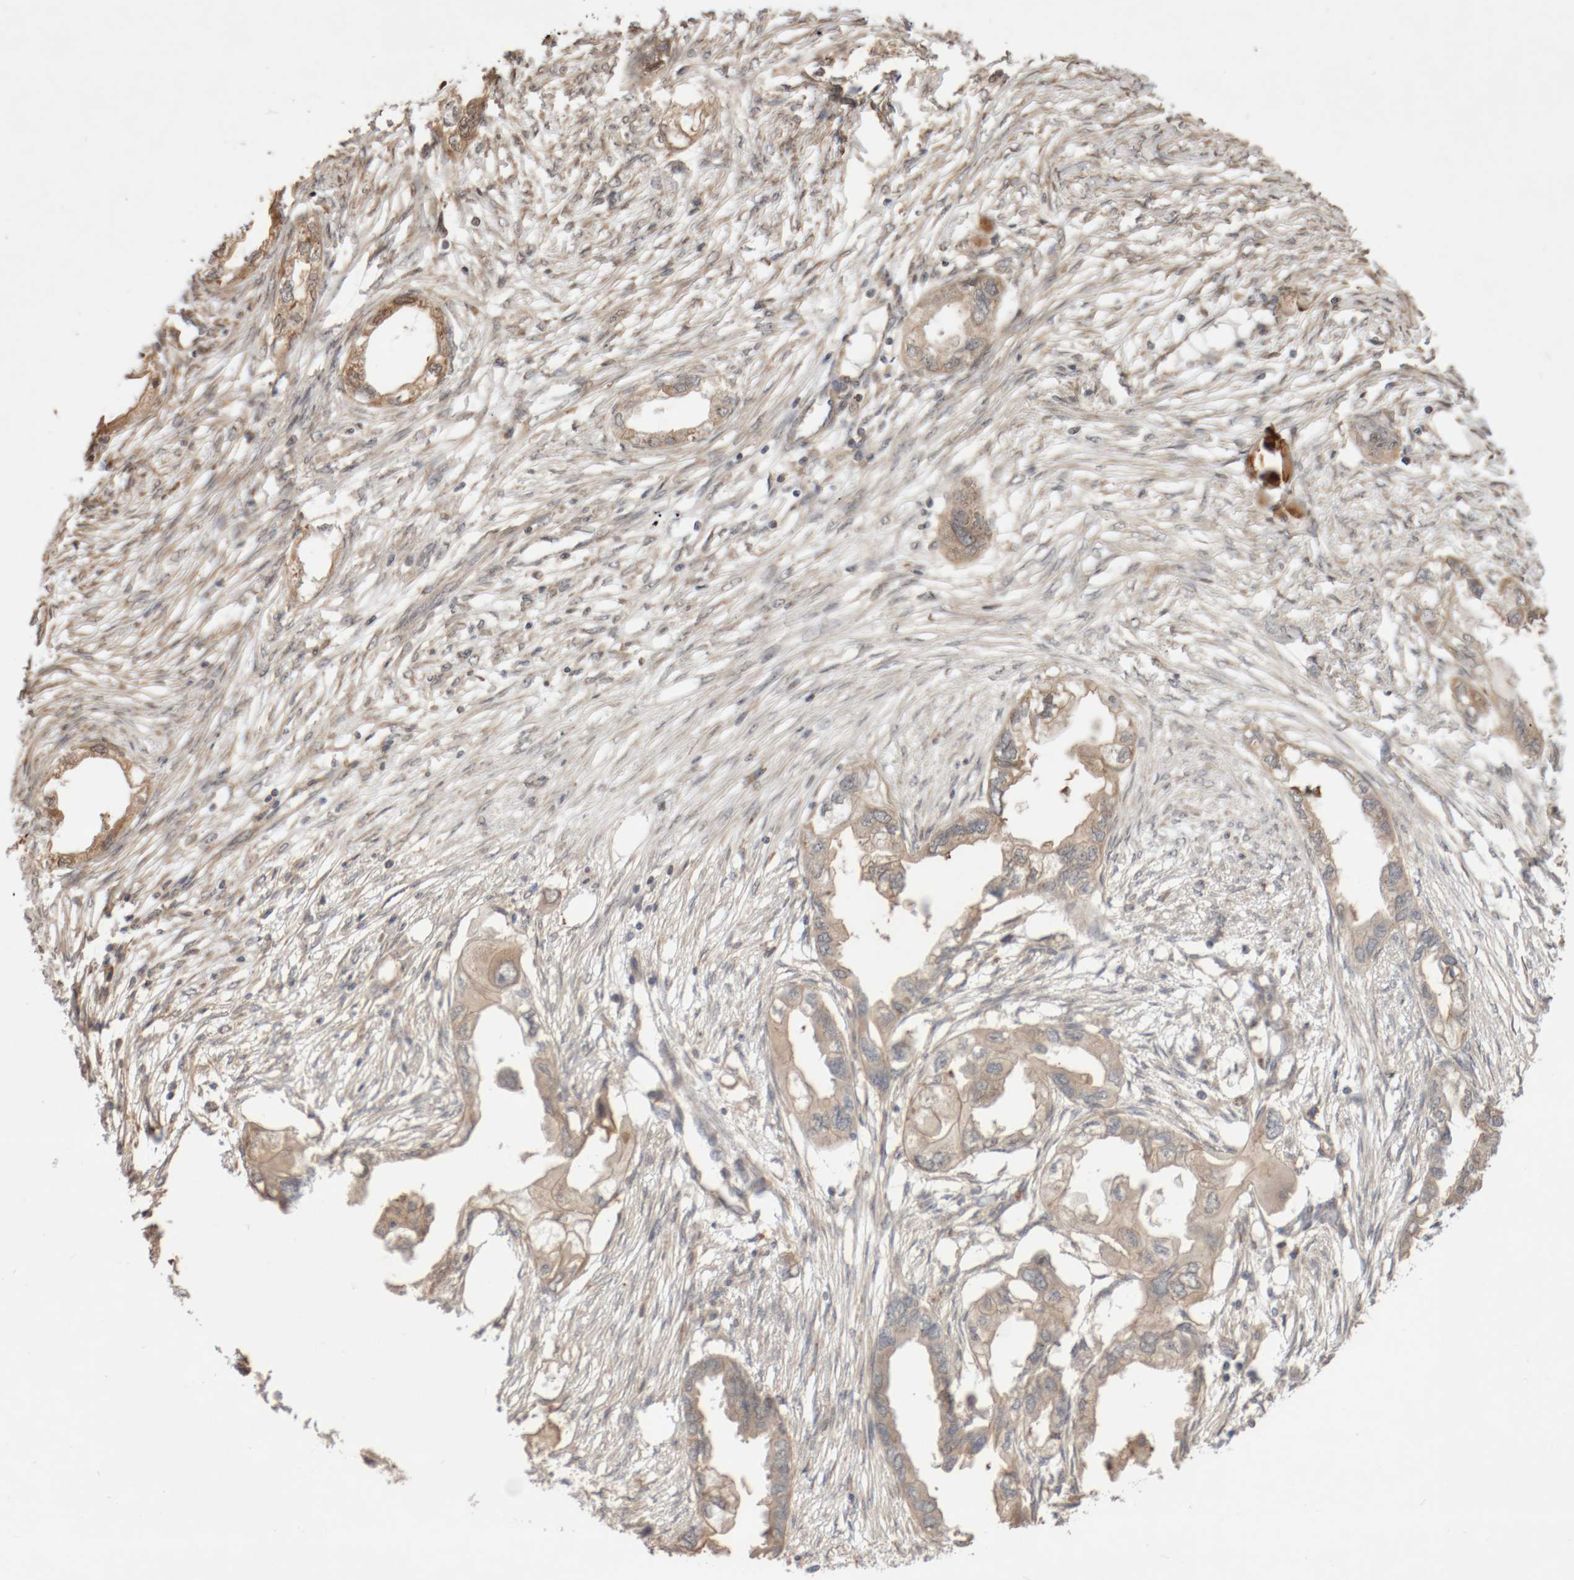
{"staining": {"intensity": "moderate", "quantity": ">75%", "location": "cytoplasmic/membranous"}, "tissue": "endometrial cancer", "cell_type": "Tumor cells", "image_type": "cancer", "snomed": [{"axis": "morphology", "description": "Adenocarcinoma, NOS"}, {"axis": "morphology", "description": "Adenocarcinoma, metastatic, NOS"}, {"axis": "topography", "description": "Adipose tissue"}, {"axis": "topography", "description": "Endometrium"}], "caption": "IHC of human endometrial adenocarcinoma exhibits medium levels of moderate cytoplasmic/membranous positivity in approximately >75% of tumor cells.", "gene": "DPH7", "patient": {"sex": "female", "age": 67}}